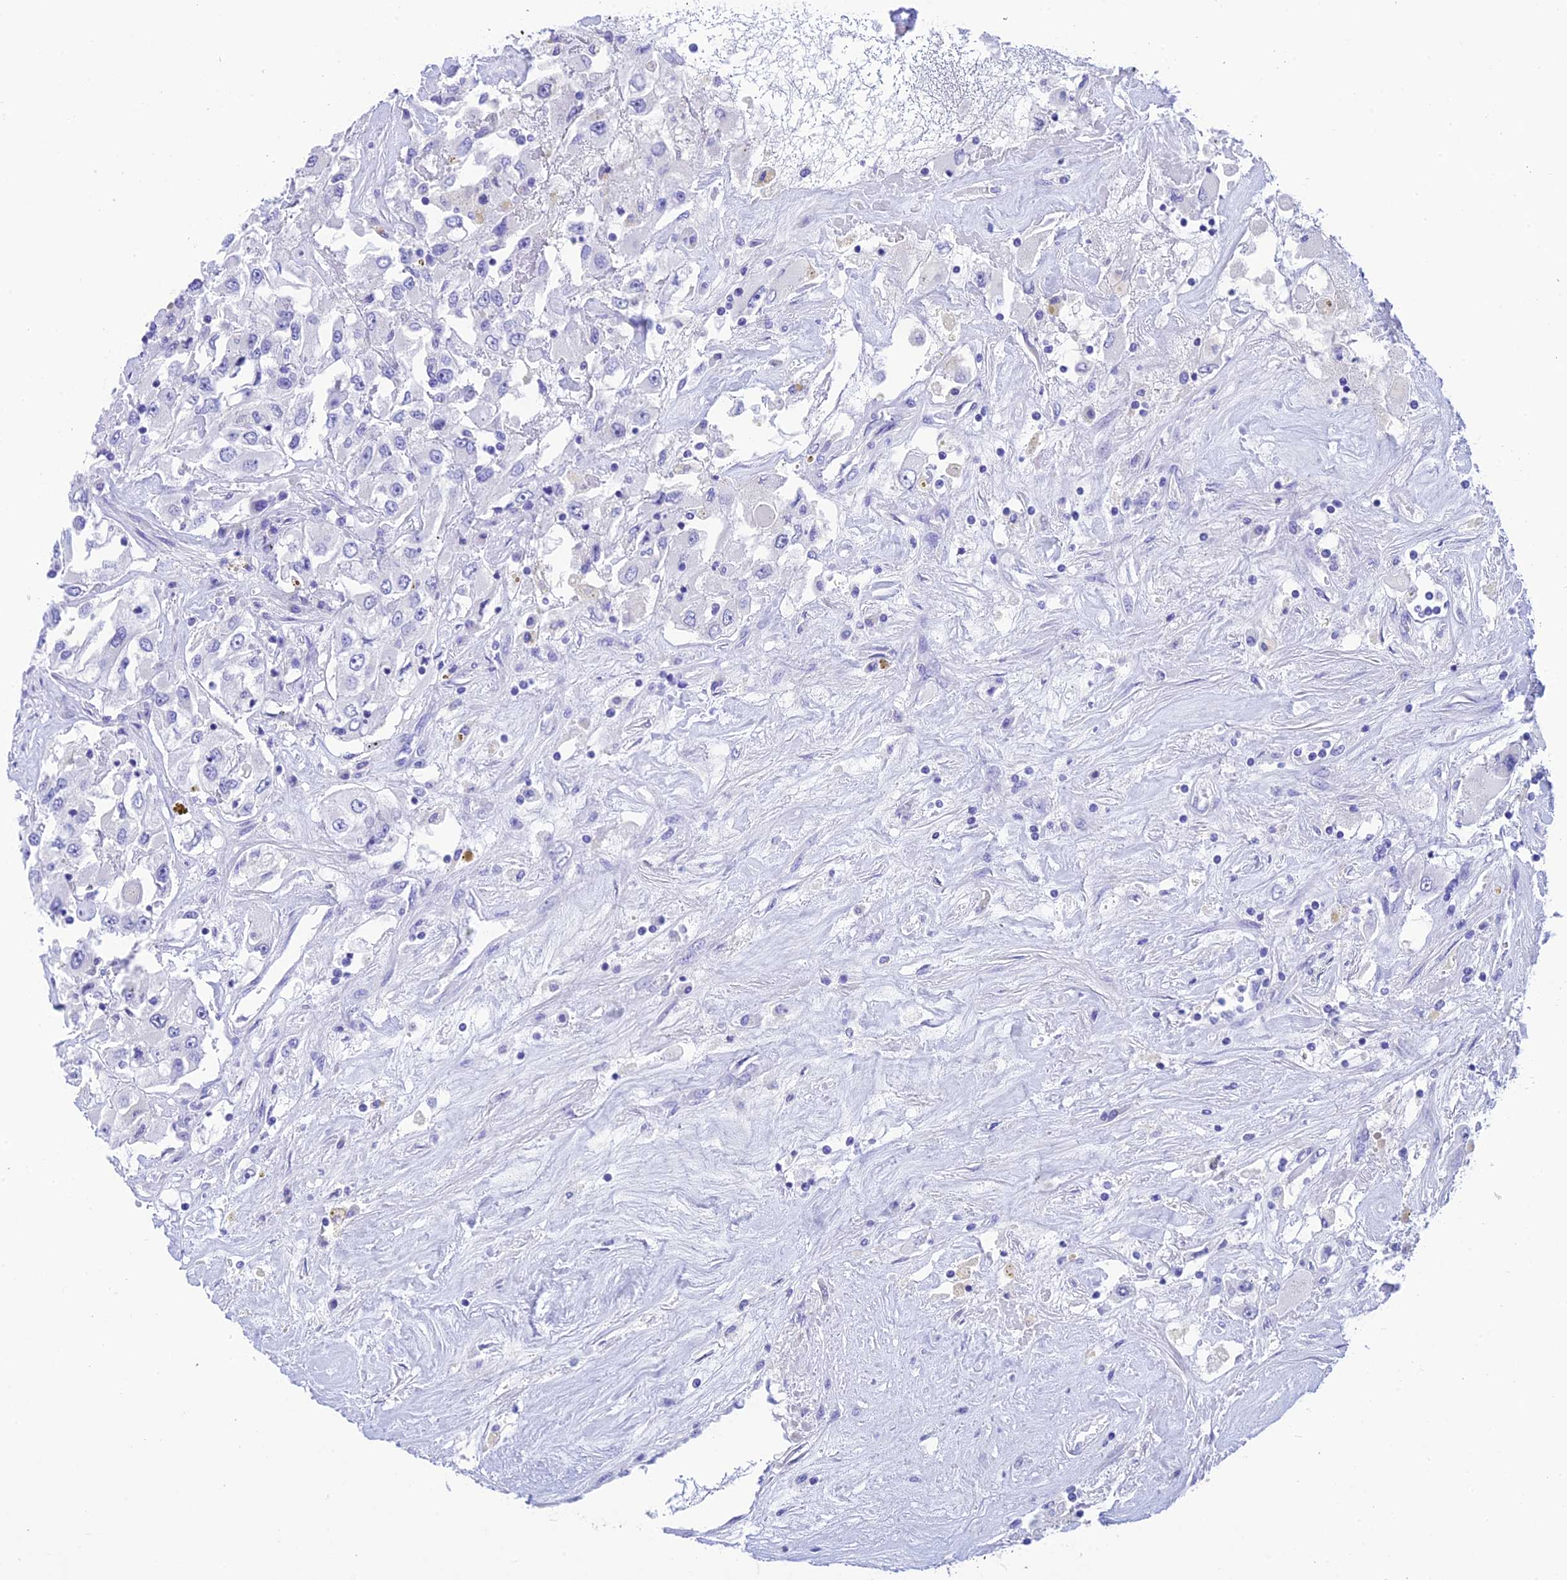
{"staining": {"intensity": "negative", "quantity": "none", "location": "none"}, "tissue": "renal cancer", "cell_type": "Tumor cells", "image_type": "cancer", "snomed": [{"axis": "morphology", "description": "Adenocarcinoma, NOS"}, {"axis": "topography", "description": "Kidney"}], "caption": "Protein analysis of renal cancer (adenocarcinoma) exhibits no significant staining in tumor cells.", "gene": "KDELR3", "patient": {"sex": "female", "age": 52}}